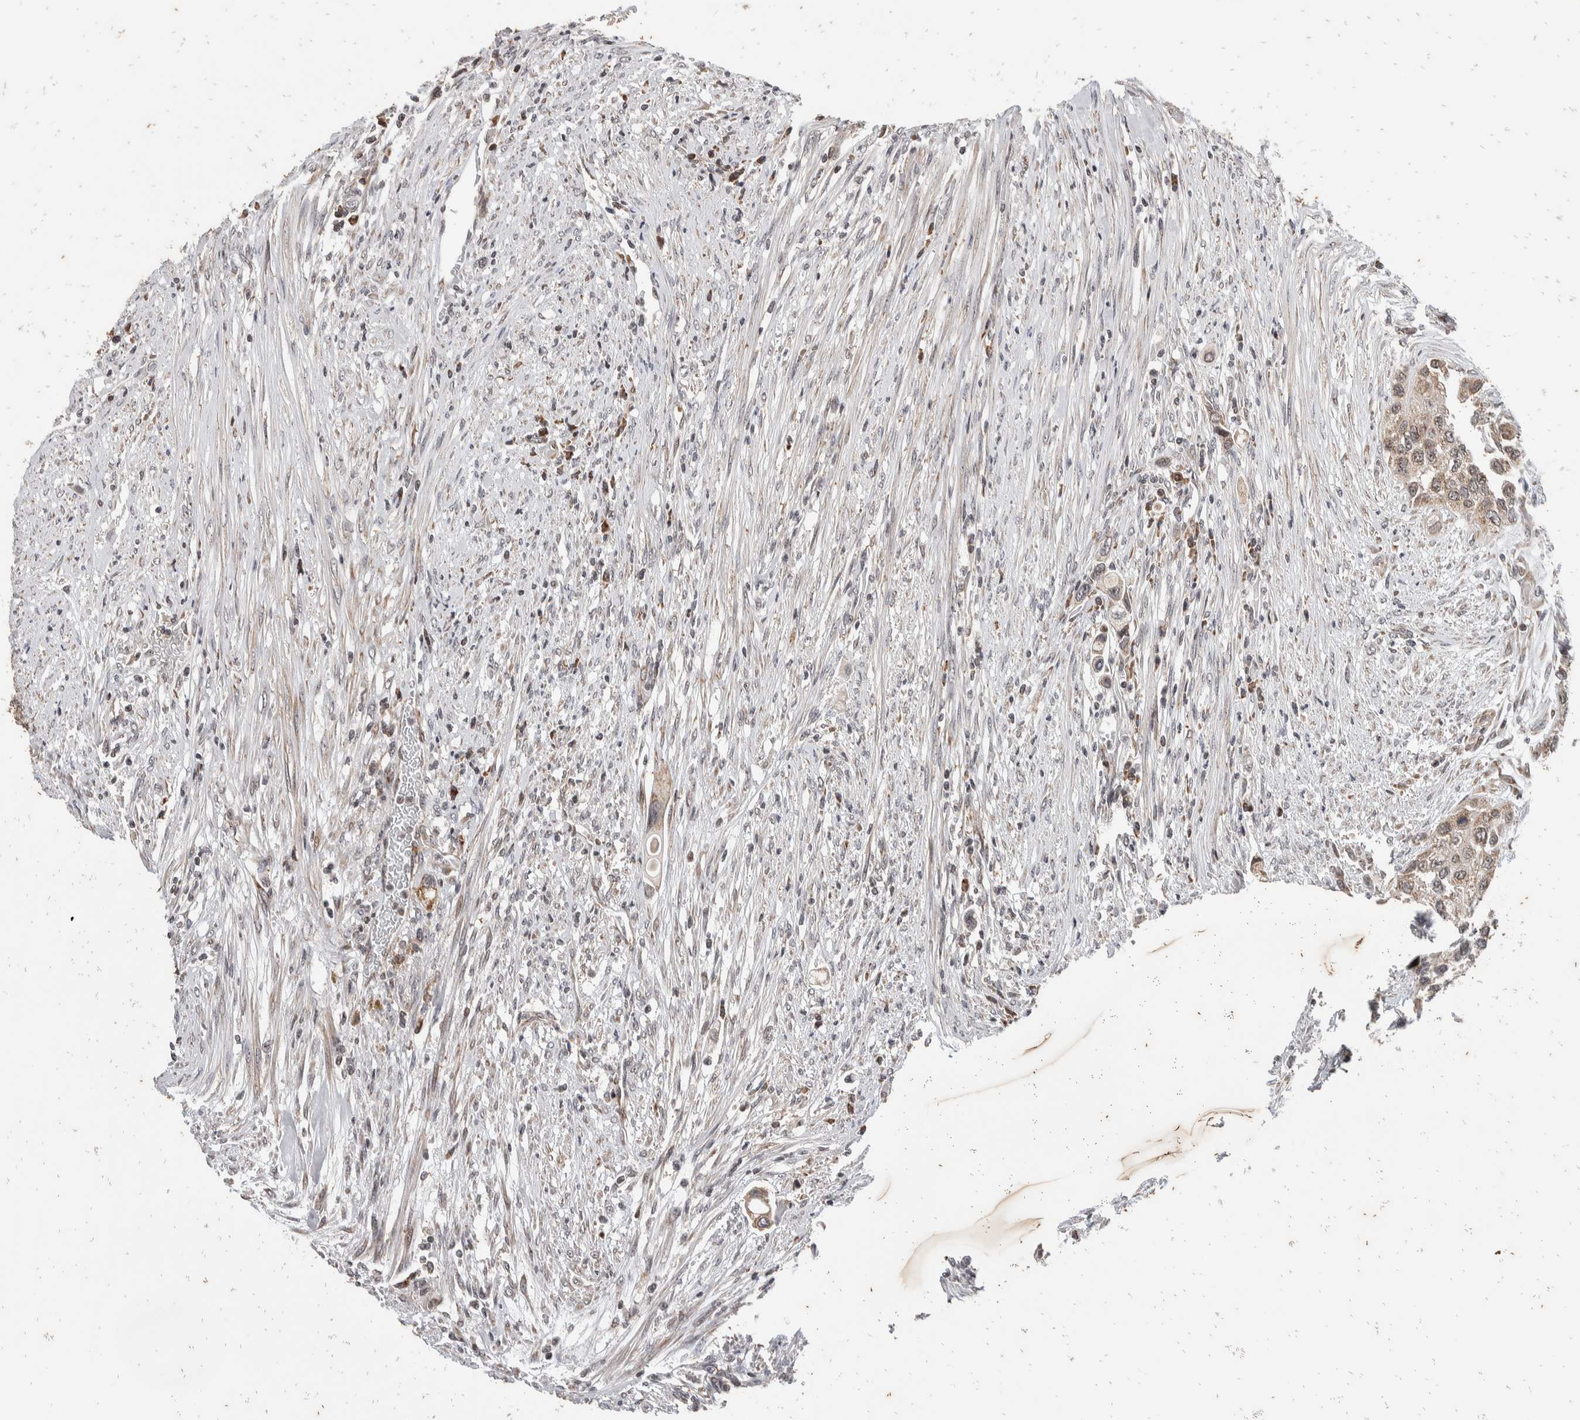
{"staining": {"intensity": "weak", "quantity": "<25%", "location": "cytoplasmic/membranous"}, "tissue": "urothelial cancer", "cell_type": "Tumor cells", "image_type": "cancer", "snomed": [{"axis": "morphology", "description": "Urothelial carcinoma, High grade"}, {"axis": "topography", "description": "Urinary bladder"}], "caption": "Tumor cells are negative for protein expression in human urothelial cancer.", "gene": "ATXN7L1", "patient": {"sex": "female", "age": 56}}